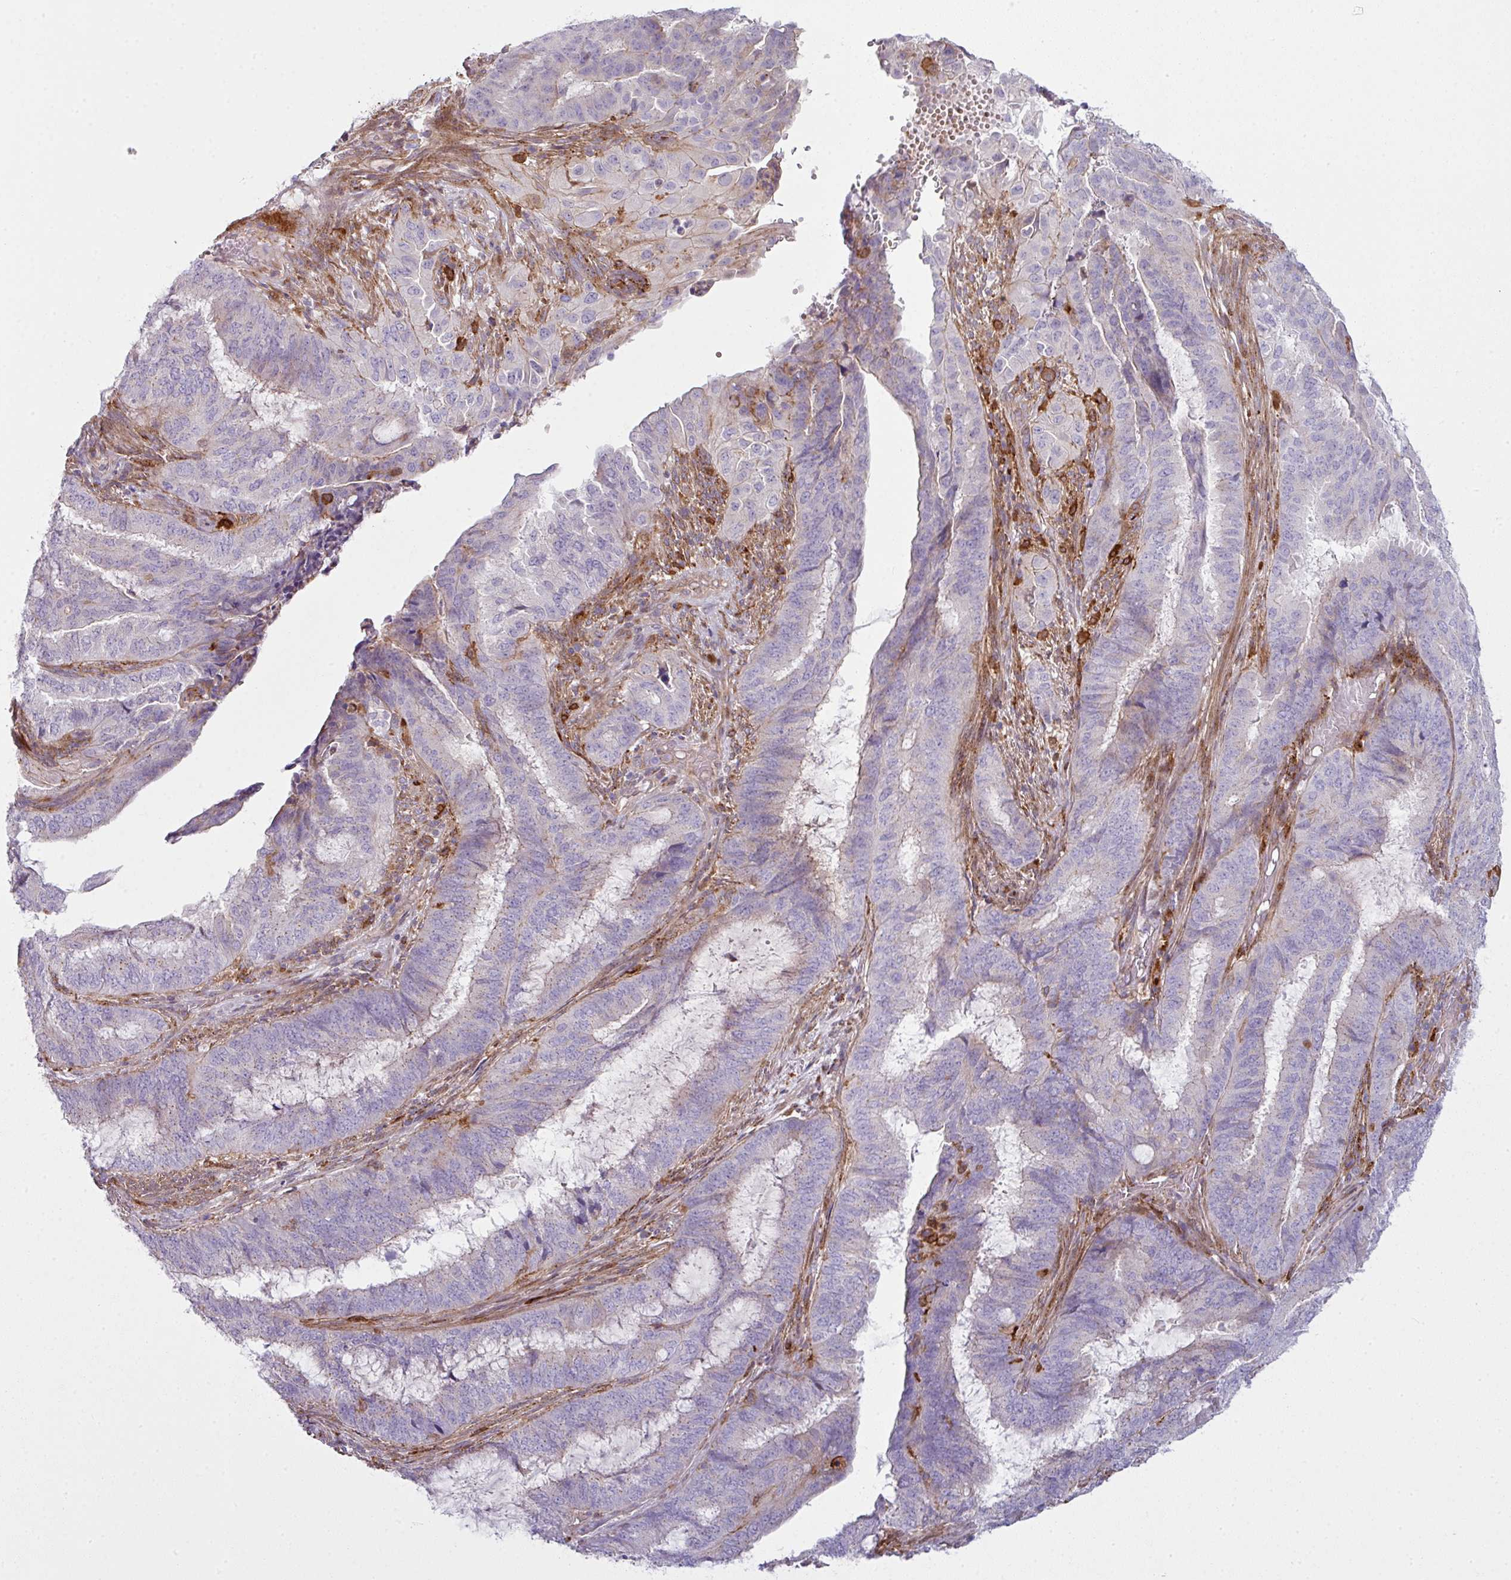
{"staining": {"intensity": "negative", "quantity": "none", "location": "none"}, "tissue": "endometrial cancer", "cell_type": "Tumor cells", "image_type": "cancer", "snomed": [{"axis": "morphology", "description": "Adenocarcinoma, NOS"}, {"axis": "topography", "description": "Endometrium"}], "caption": "This image is of endometrial cancer stained with IHC to label a protein in brown with the nuclei are counter-stained blue. There is no expression in tumor cells.", "gene": "COL8A1", "patient": {"sex": "female", "age": 51}}